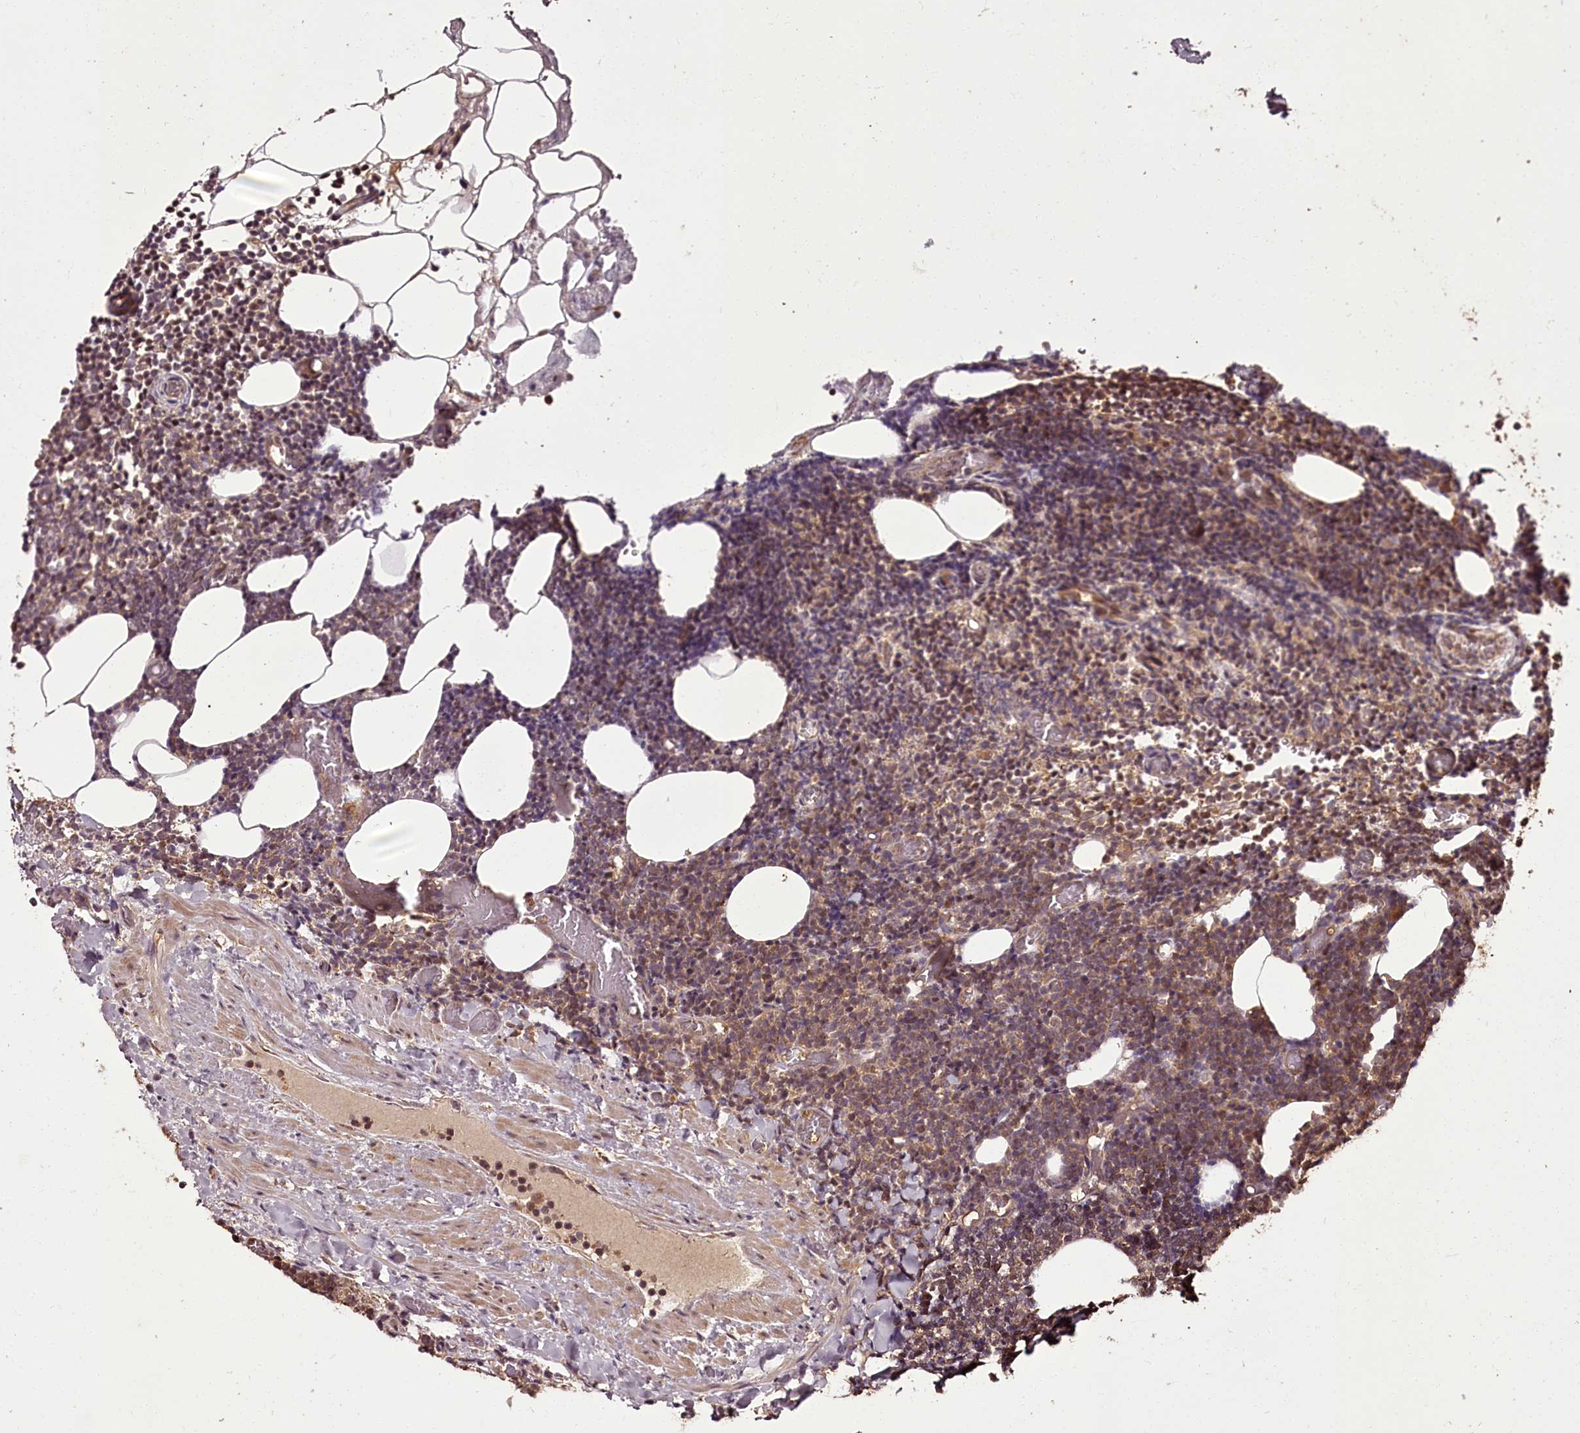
{"staining": {"intensity": "weak", "quantity": ">75%", "location": "cytoplasmic/membranous"}, "tissue": "lymphoma", "cell_type": "Tumor cells", "image_type": "cancer", "snomed": [{"axis": "morphology", "description": "Malignant lymphoma, non-Hodgkin's type, Low grade"}, {"axis": "topography", "description": "Lymph node"}], "caption": "Low-grade malignant lymphoma, non-Hodgkin's type stained for a protein (brown) reveals weak cytoplasmic/membranous positive positivity in about >75% of tumor cells.", "gene": "NPRL2", "patient": {"sex": "male", "age": 66}}